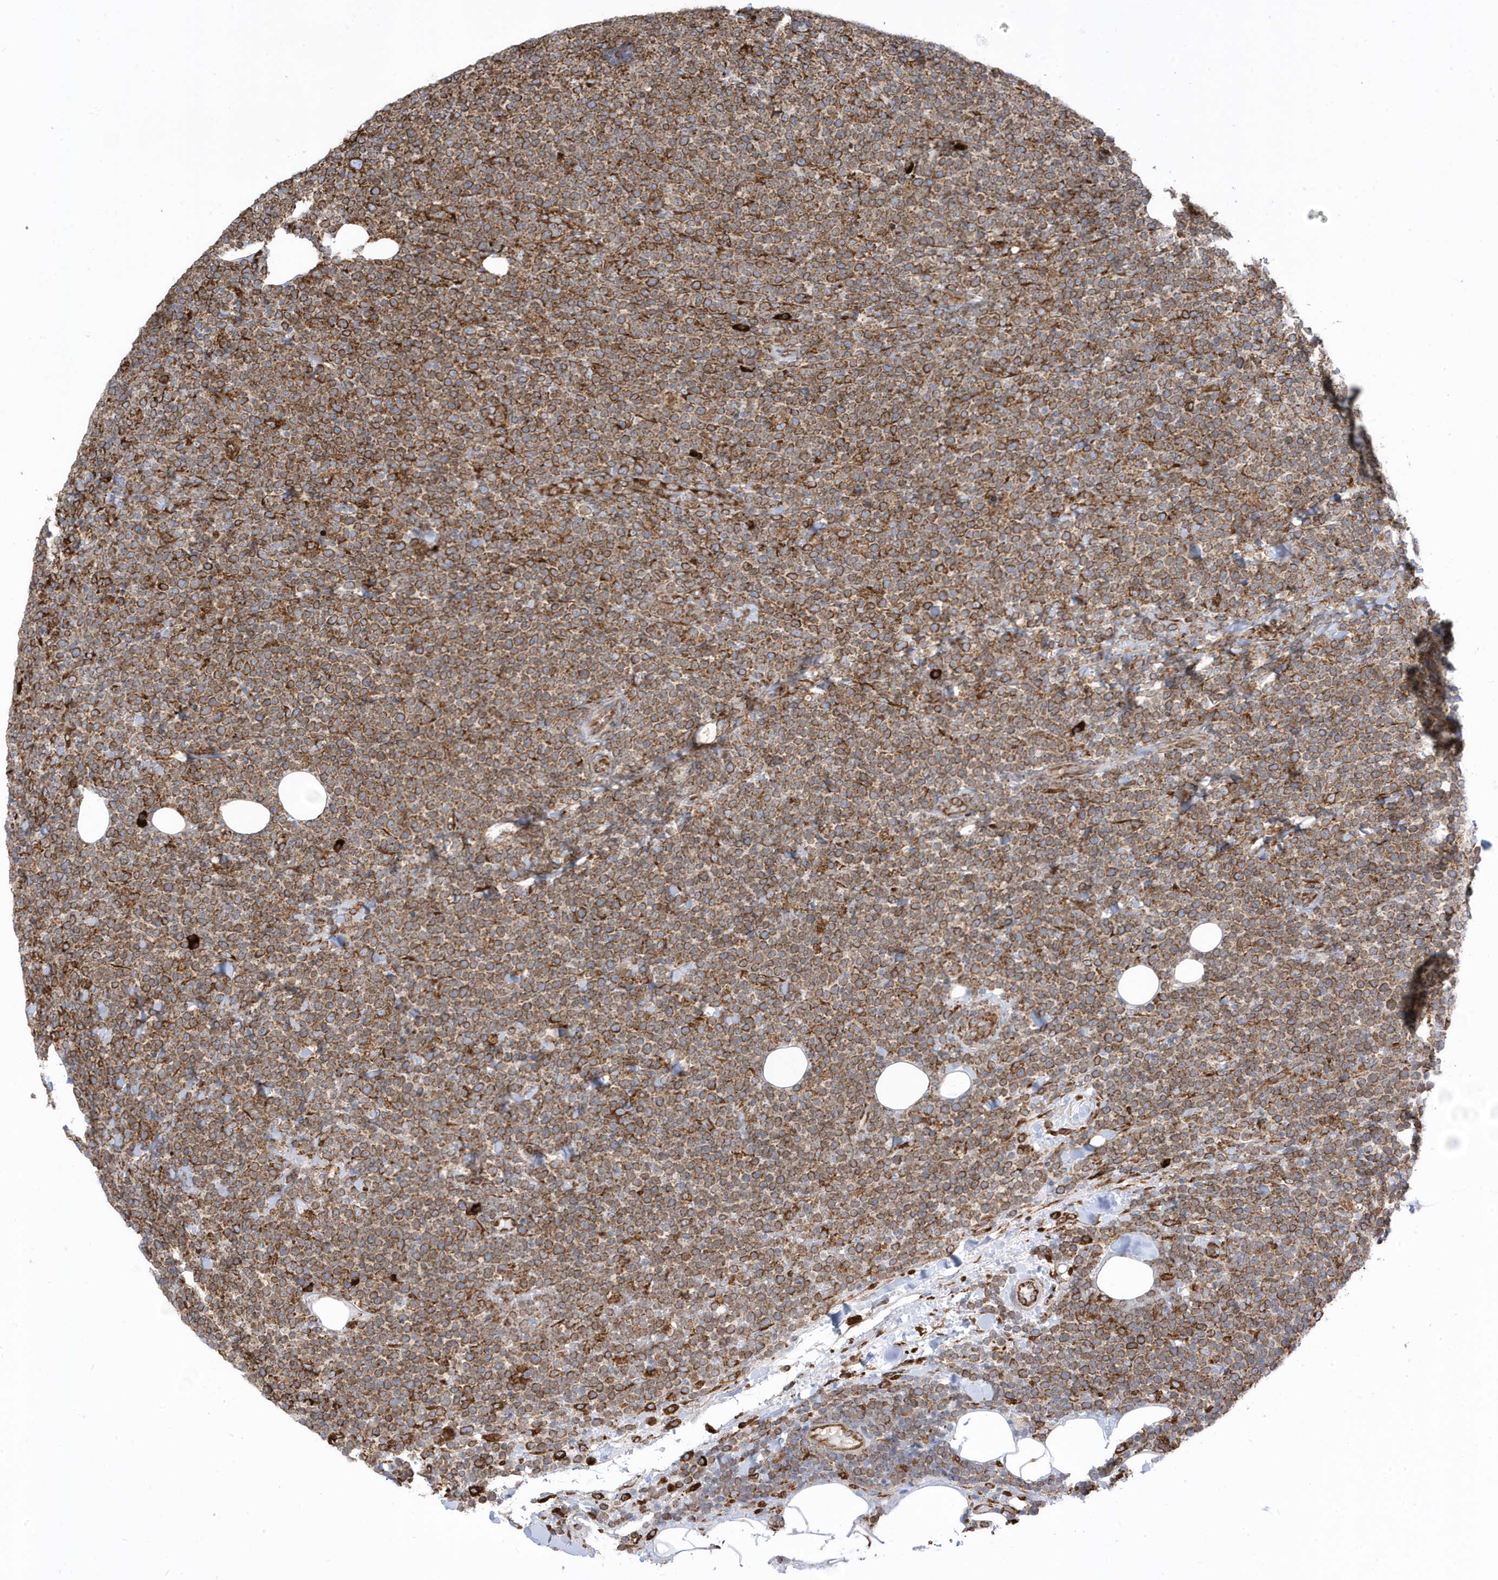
{"staining": {"intensity": "strong", "quantity": ">75%", "location": "cytoplasmic/membranous"}, "tissue": "lymphoma", "cell_type": "Tumor cells", "image_type": "cancer", "snomed": [{"axis": "morphology", "description": "Malignant lymphoma, non-Hodgkin's type, High grade"}, {"axis": "topography", "description": "Lymph node"}], "caption": "This histopathology image demonstrates immunohistochemistry staining of human high-grade malignant lymphoma, non-Hodgkin's type, with high strong cytoplasmic/membranous staining in approximately >75% of tumor cells.", "gene": "PDIA6", "patient": {"sex": "male", "age": 61}}